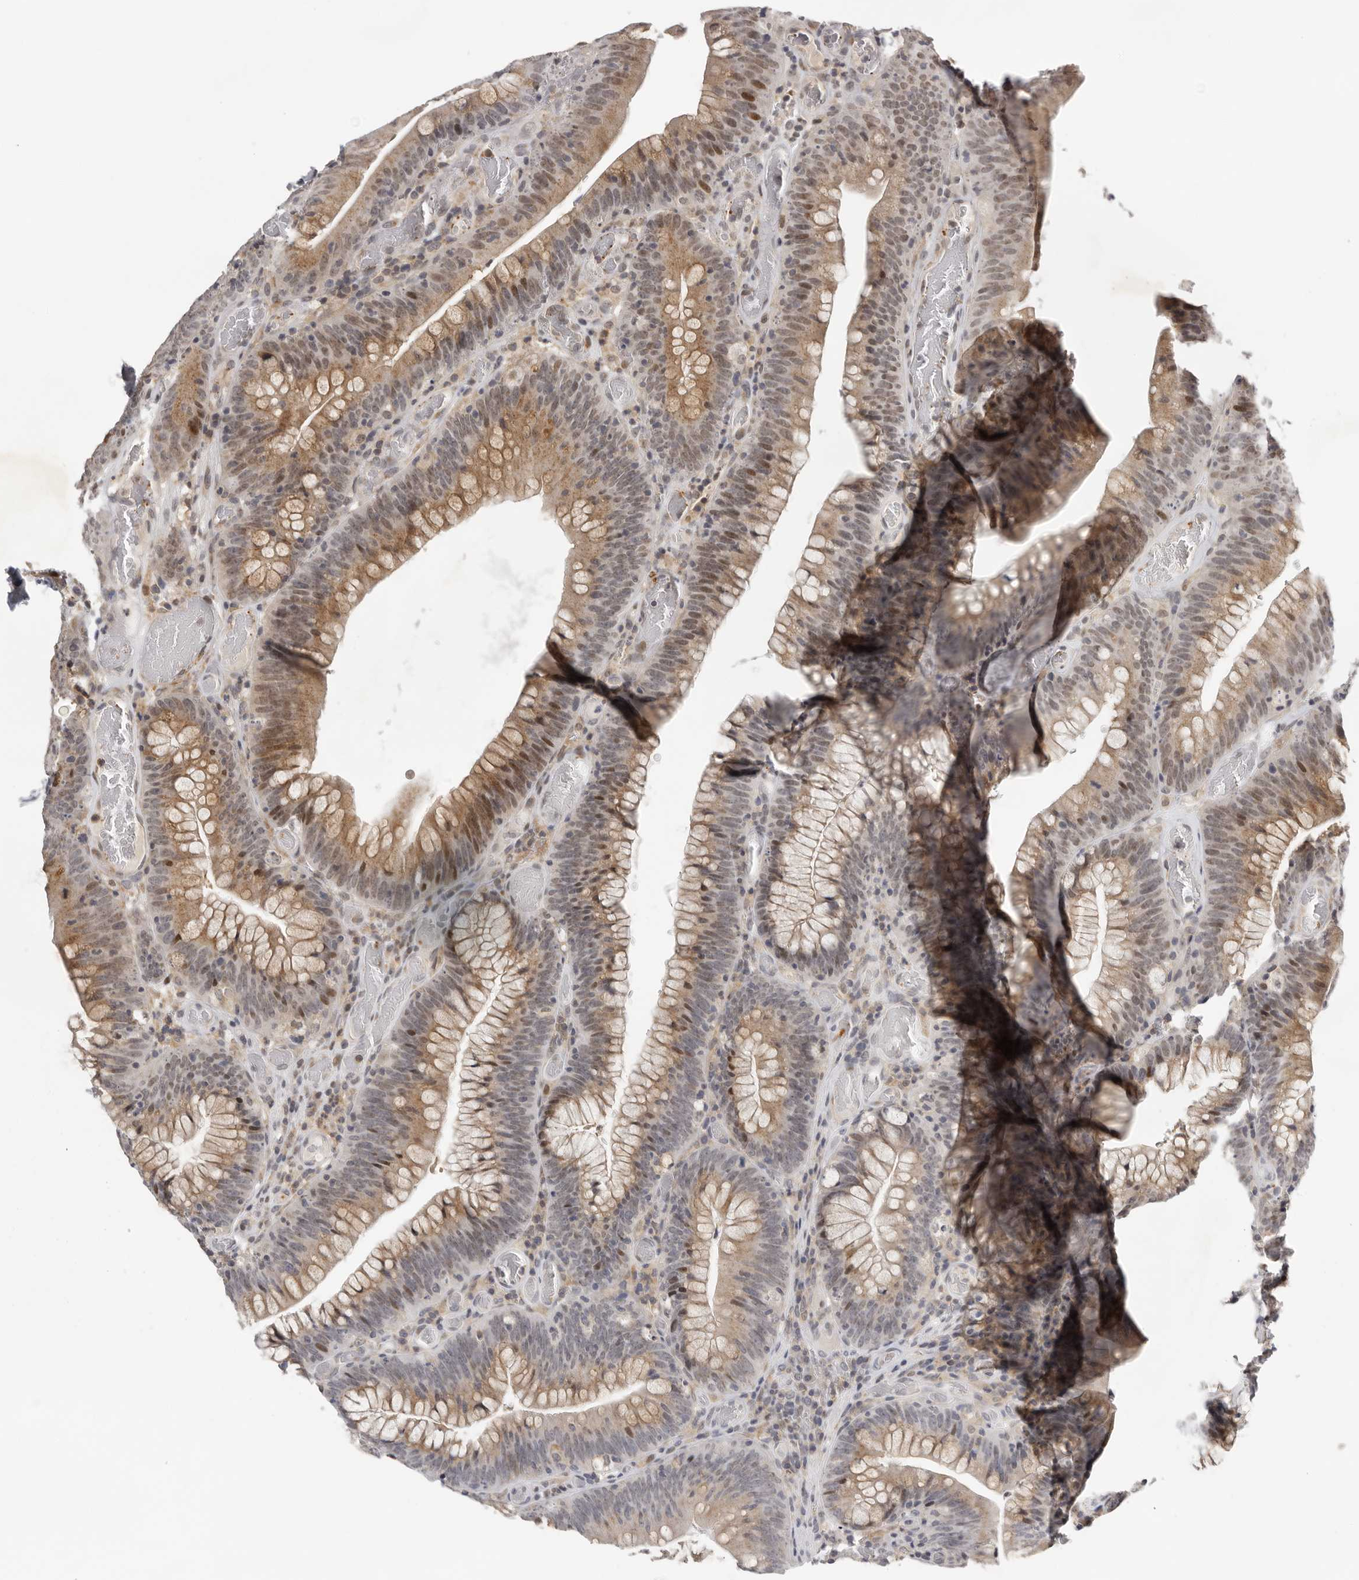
{"staining": {"intensity": "moderate", "quantity": ">75%", "location": "cytoplasmic/membranous,nuclear"}, "tissue": "colorectal cancer", "cell_type": "Tumor cells", "image_type": "cancer", "snomed": [{"axis": "morphology", "description": "Normal tissue, NOS"}, {"axis": "topography", "description": "Colon"}], "caption": "About >75% of tumor cells in colorectal cancer demonstrate moderate cytoplasmic/membranous and nuclear protein positivity as visualized by brown immunohistochemical staining.", "gene": "KIF2B", "patient": {"sex": "female", "age": 82}}